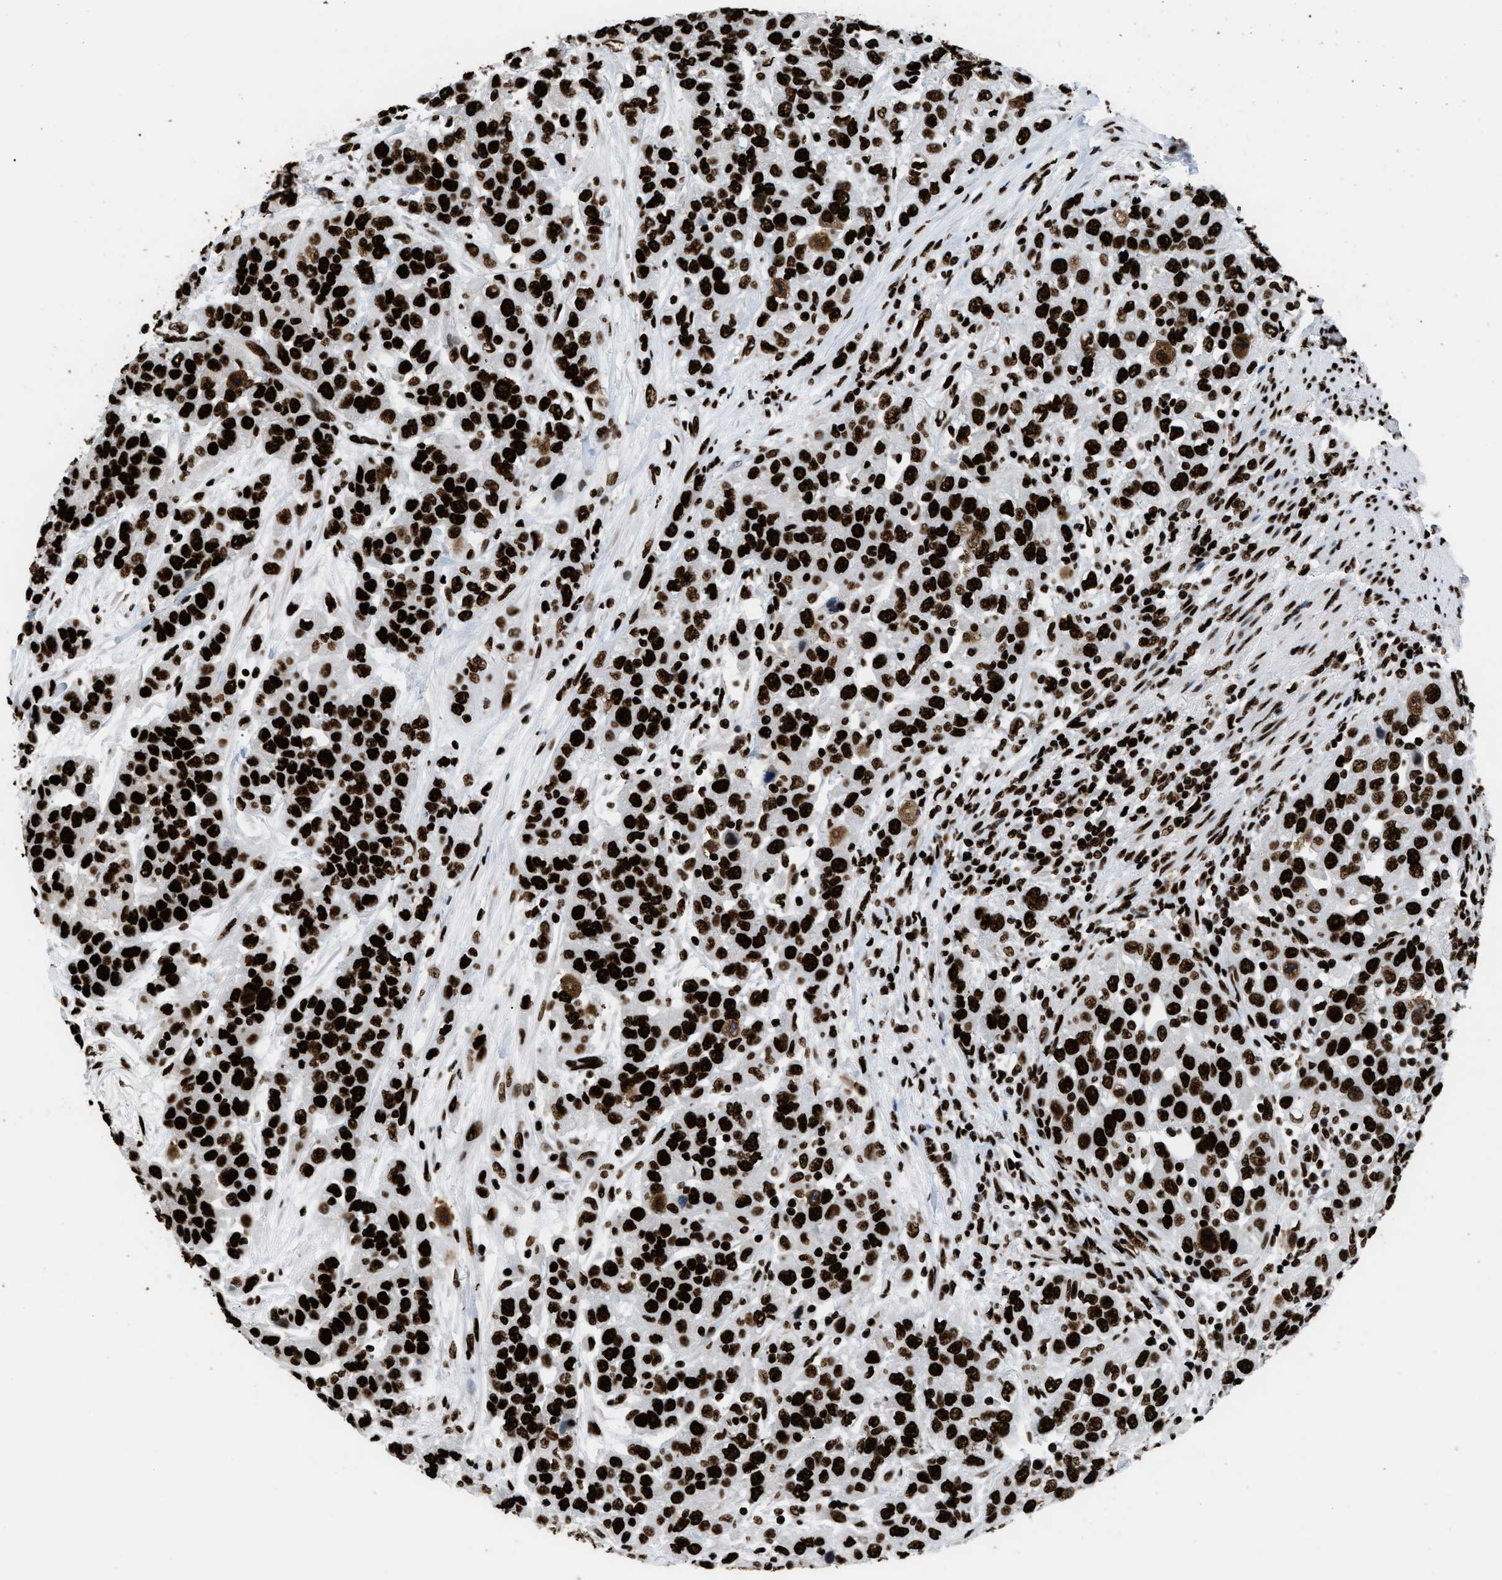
{"staining": {"intensity": "strong", "quantity": ">75%", "location": "nuclear"}, "tissue": "urothelial cancer", "cell_type": "Tumor cells", "image_type": "cancer", "snomed": [{"axis": "morphology", "description": "Urothelial carcinoma, High grade"}, {"axis": "topography", "description": "Urinary bladder"}], "caption": "This photomicrograph displays immunohistochemistry (IHC) staining of human high-grade urothelial carcinoma, with high strong nuclear expression in about >75% of tumor cells.", "gene": "HNRNPM", "patient": {"sex": "female", "age": 80}}